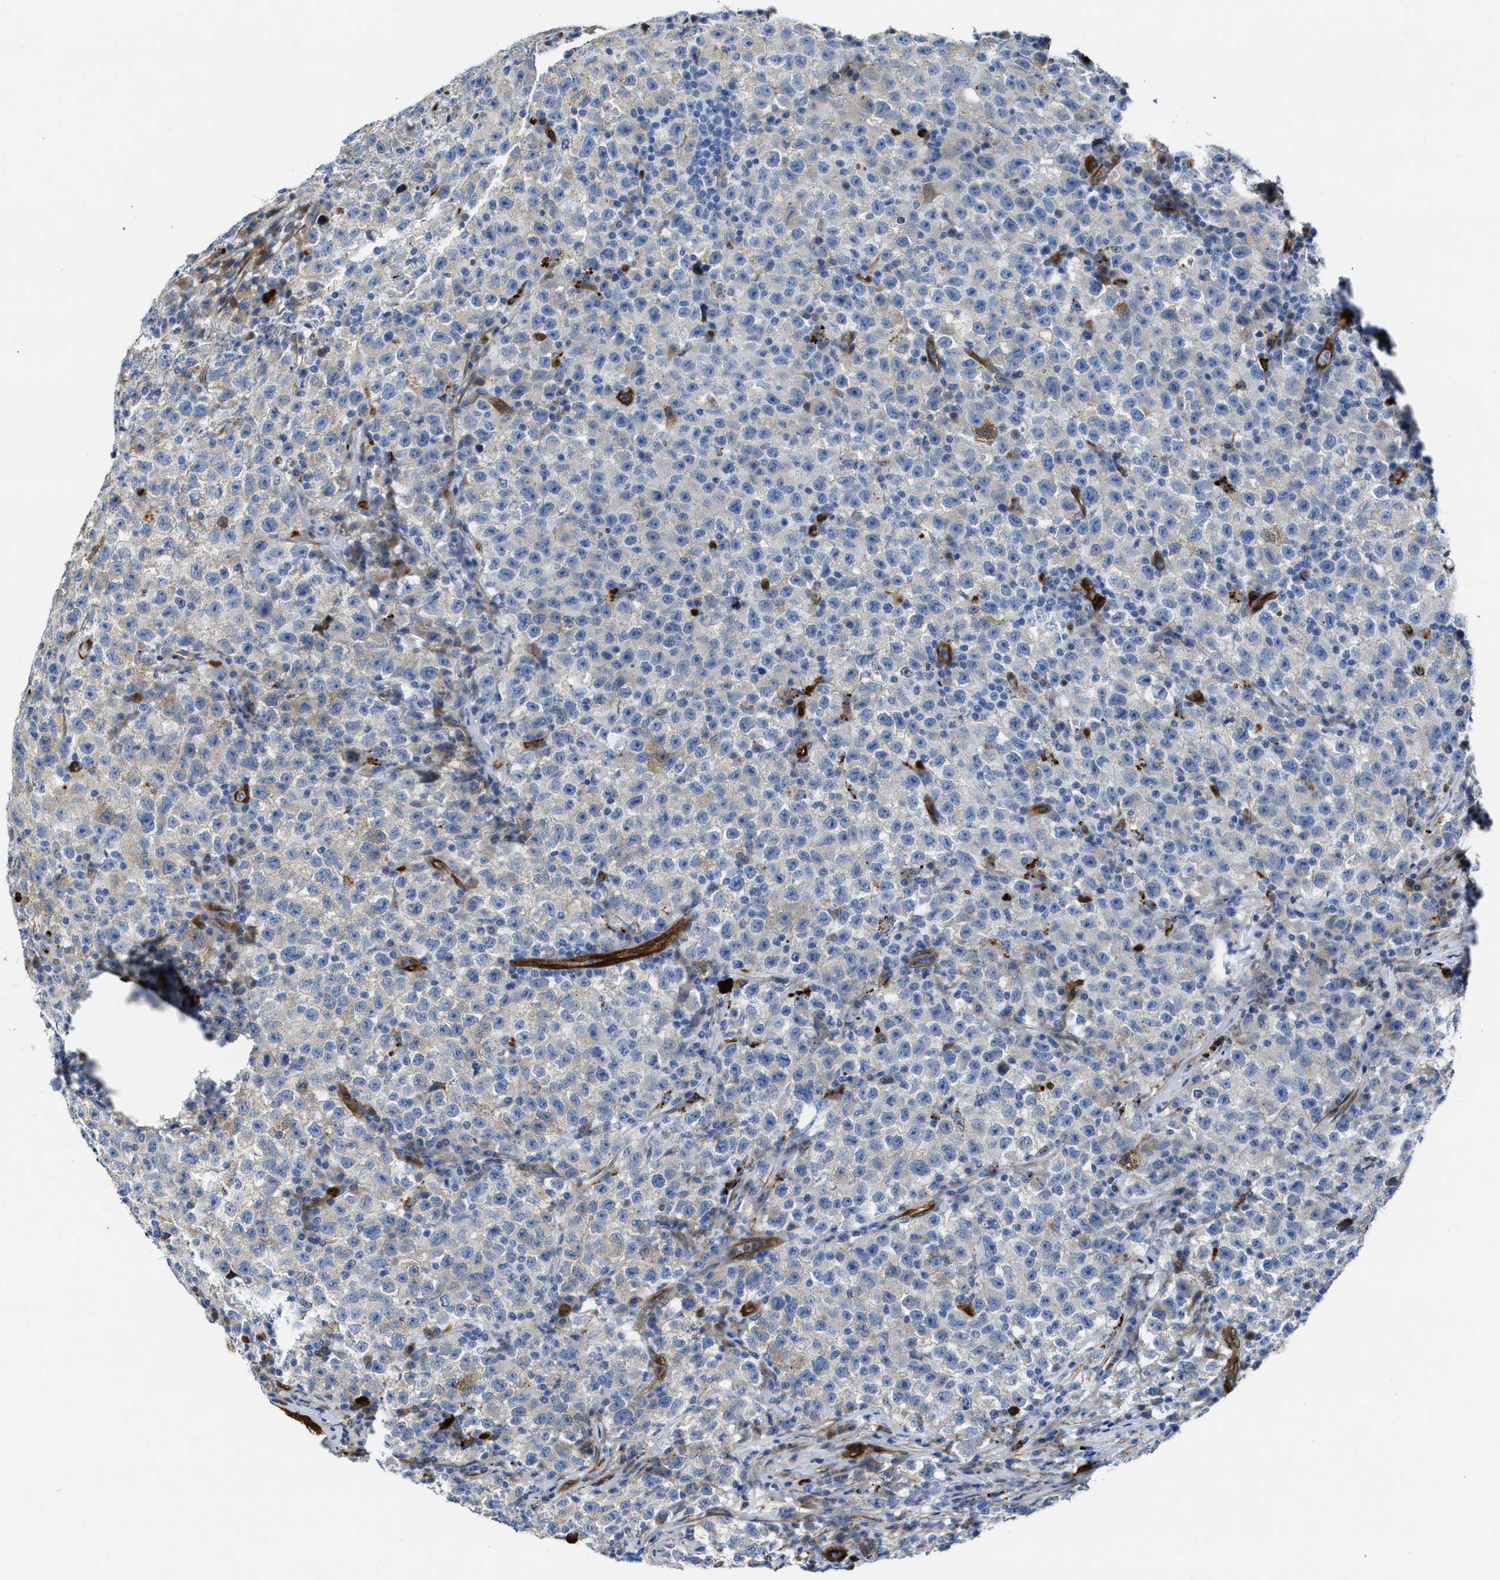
{"staining": {"intensity": "negative", "quantity": "none", "location": "none"}, "tissue": "testis cancer", "cell_type": "Tumor cells", "image_type": "cancer", "snomed": [{"axis": "morphology", "description": "Seminoma, NOS"}, {"axis": "topography", "description": "Testis"}], "caption": "The photomicrograph reveals no staining of tumor cells in testis cancer (seminoma).", "gene": "ASS1", "patient": {"sex": "male", "age": 22}}